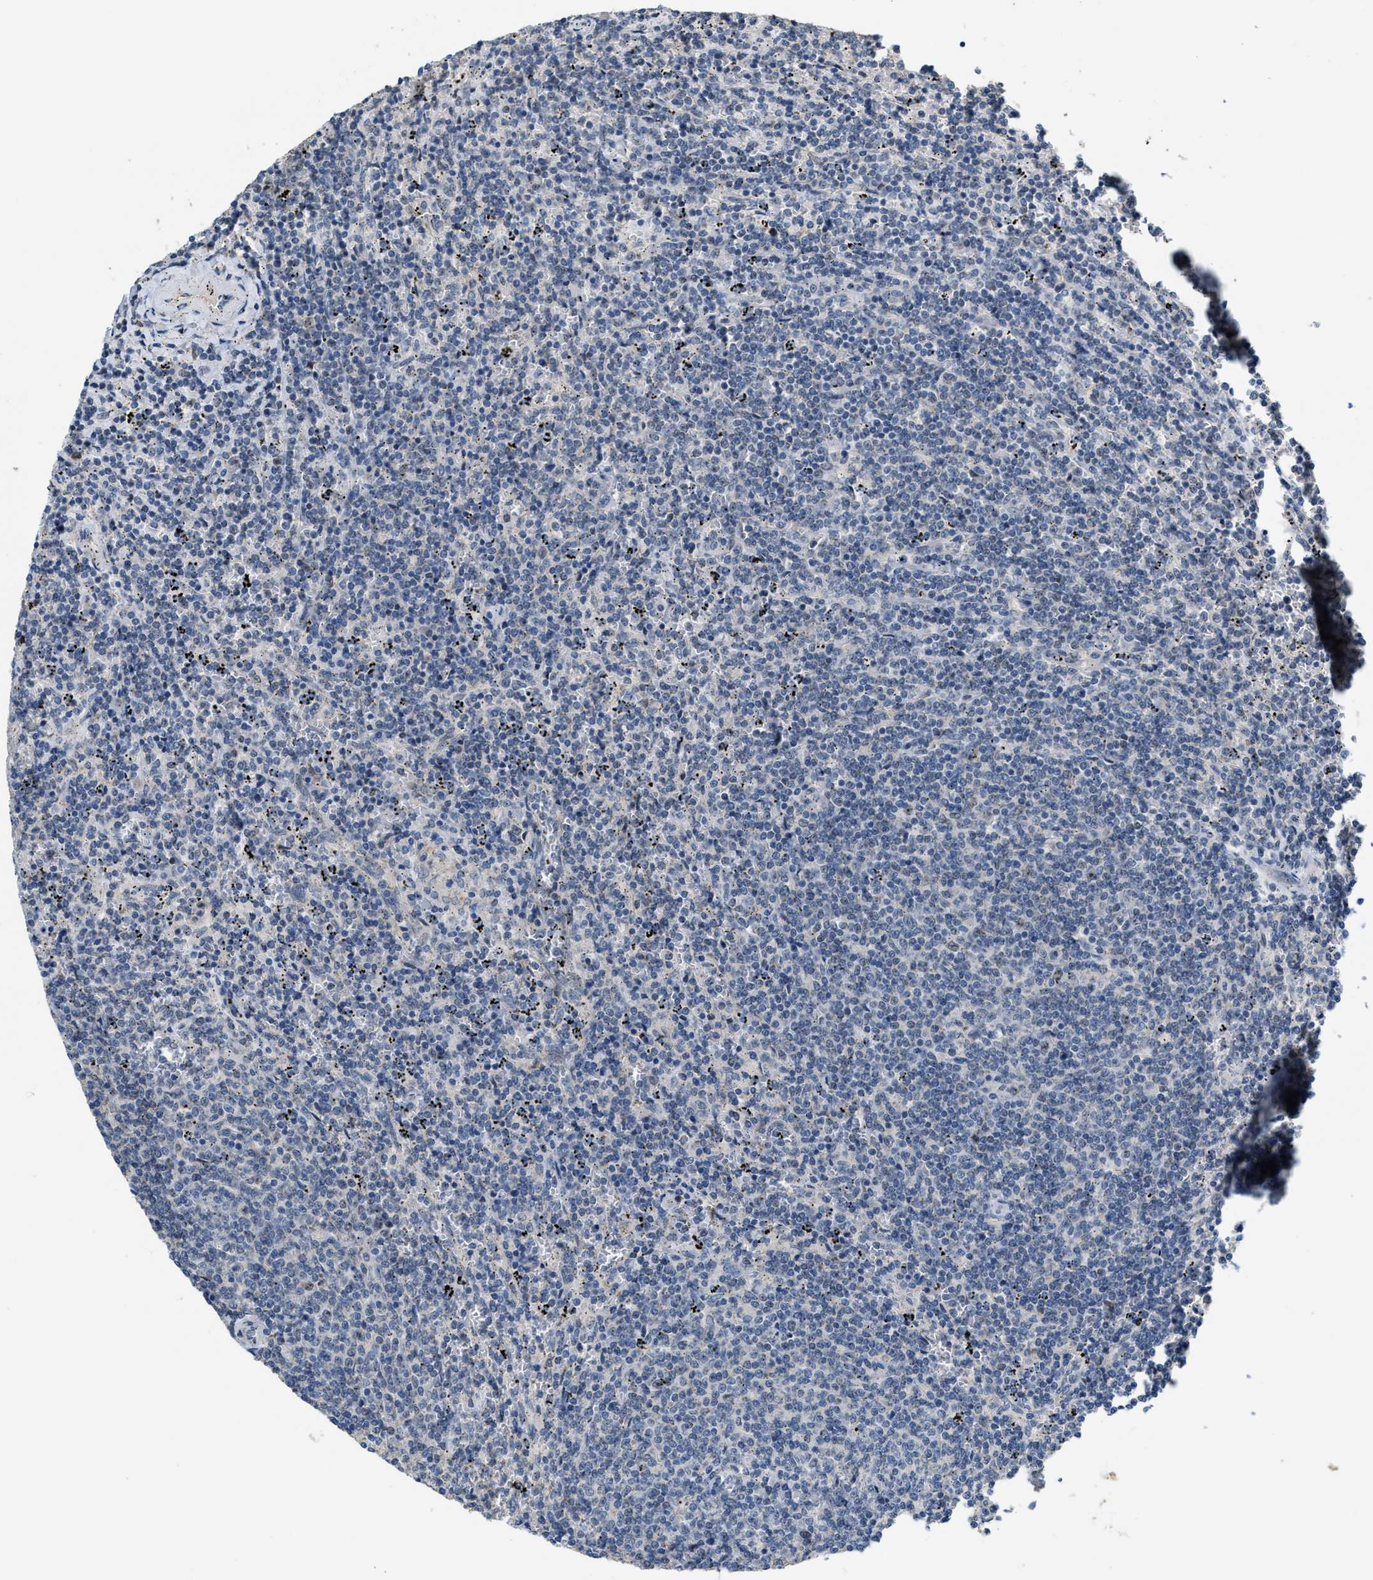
{"staining": {"intensity": "negative", "quantity": "none", "location": "none"}, "tissue": "lymphoma", "cell_type": "Tumor cells", "image_type": "cancer", "snomed": [{"axis": "morphology", "description": "Malignant lymphoma, non-Hodgkin's type, Low grade"}, {"axis": "topography", "description": "Spleen"}], "caption": "This is a micrograph of IHC staining of lymphoma, which shows no staining in tumor cells. (Stains: DAB immunohistochemistry with hematoxylin counter stain, Microscopy: brightfield microscopy at high magnification).", "gene": "ZNF783", "patient": {"sex": "female", "age": 50}}